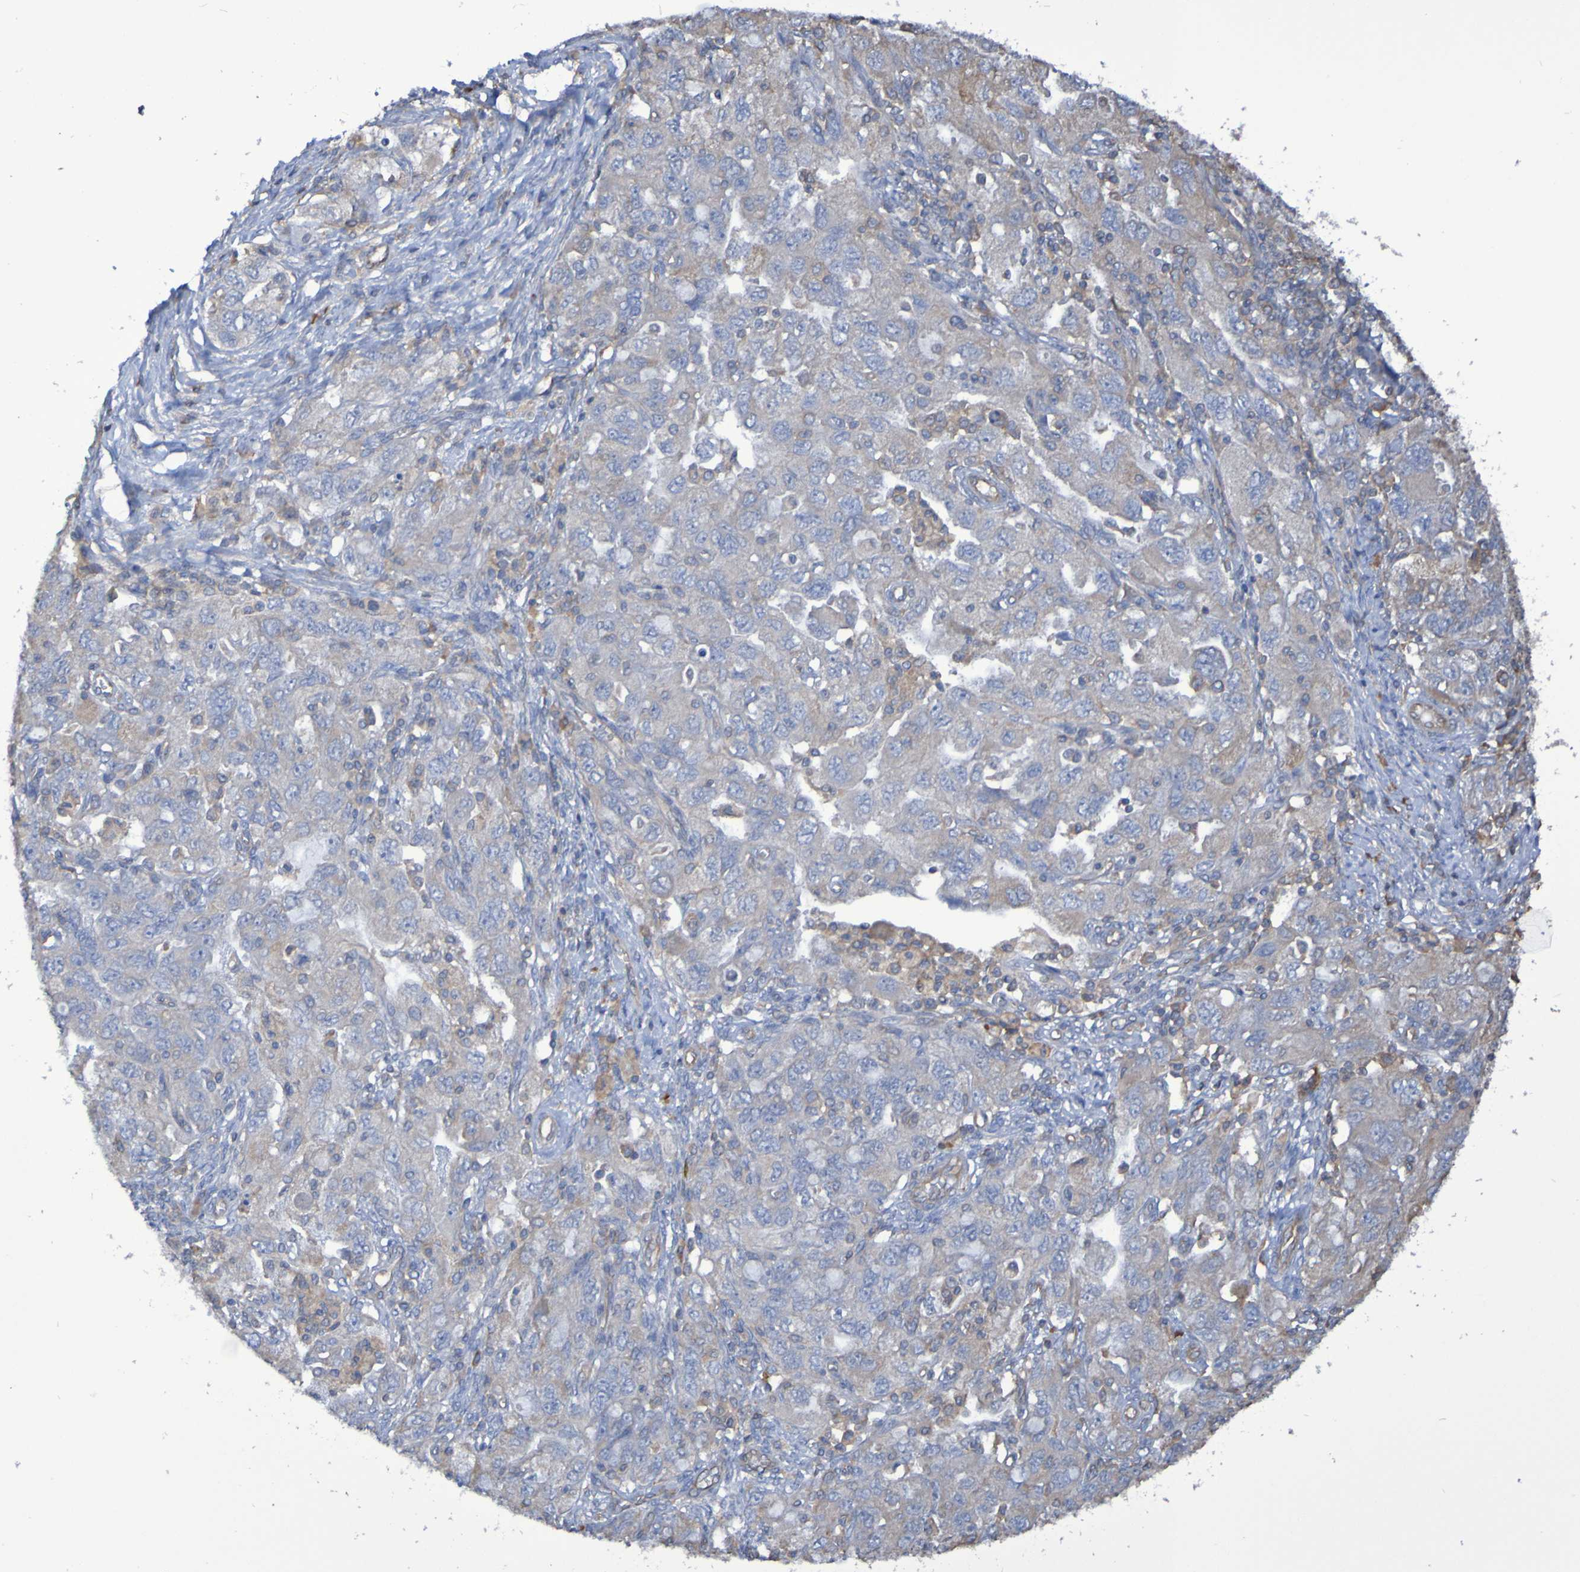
{"staining": {"intensity": "weak", "quantity": "<25%", "location": "cytoplasmic/membranous"}, "tissue": "ovarian cancer", "cell_type": "Tumor cells", "image_type": "cancer", "snomed": [{"axis": "morphology", "description": "Carcinoma, NOS"}, {"axis": "morphology", "description": "Cystadenocarcinoma, serous, NOS"}, {"axis": "topography", "description": "Ovary"}], "caption": "Tumor cells show no significant protein expression in ovarian cancer.", "gene": "SYNJ1", "patient": {"sex": "female", "age": 69}}